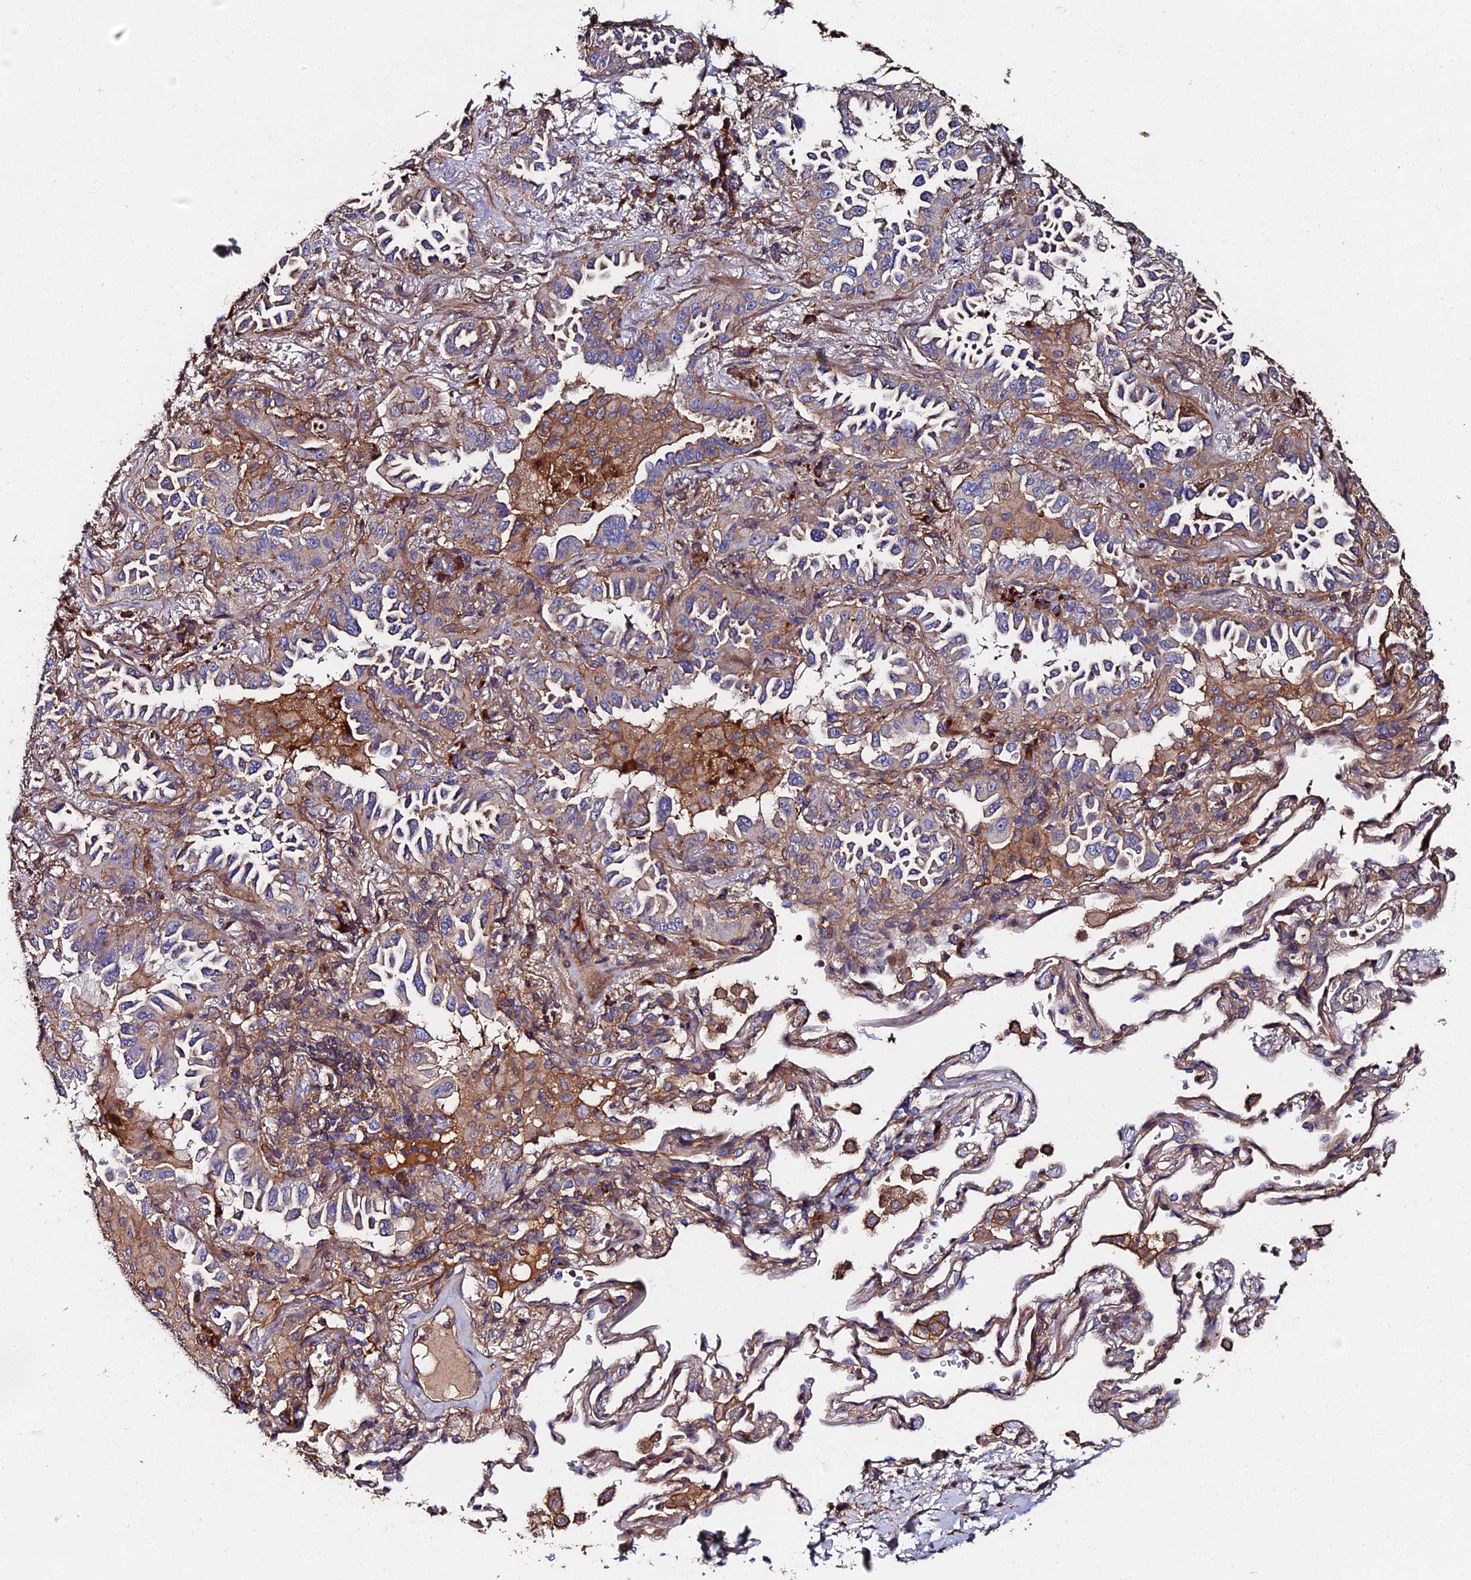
{"staining": {"intensity": "weak", "quantity": "25%-75%", "location": "cytoplasmic/membranous"}, "tissue": "lung cancer", "cell_type": "Tumor cells", "image_type": "cancer", "snomed": [{"axis": "morphology", "description": "Adenocarcinoma, NOS"}, {"axis": "topography", "description": "Lung"}], "caption": "IHC photomicrograph of neoplastic tissue: human lung cancer (adenocarcinoma) stained using immunohistochemistry reveals low levels of weak protein expression localized specifically in the cytoplasmic/membranous of tumor cells, appearing as a cytoplasmic/membranous brown color.", "gene": "EXT1", "patient": {"sex": "female", "age": 69}}